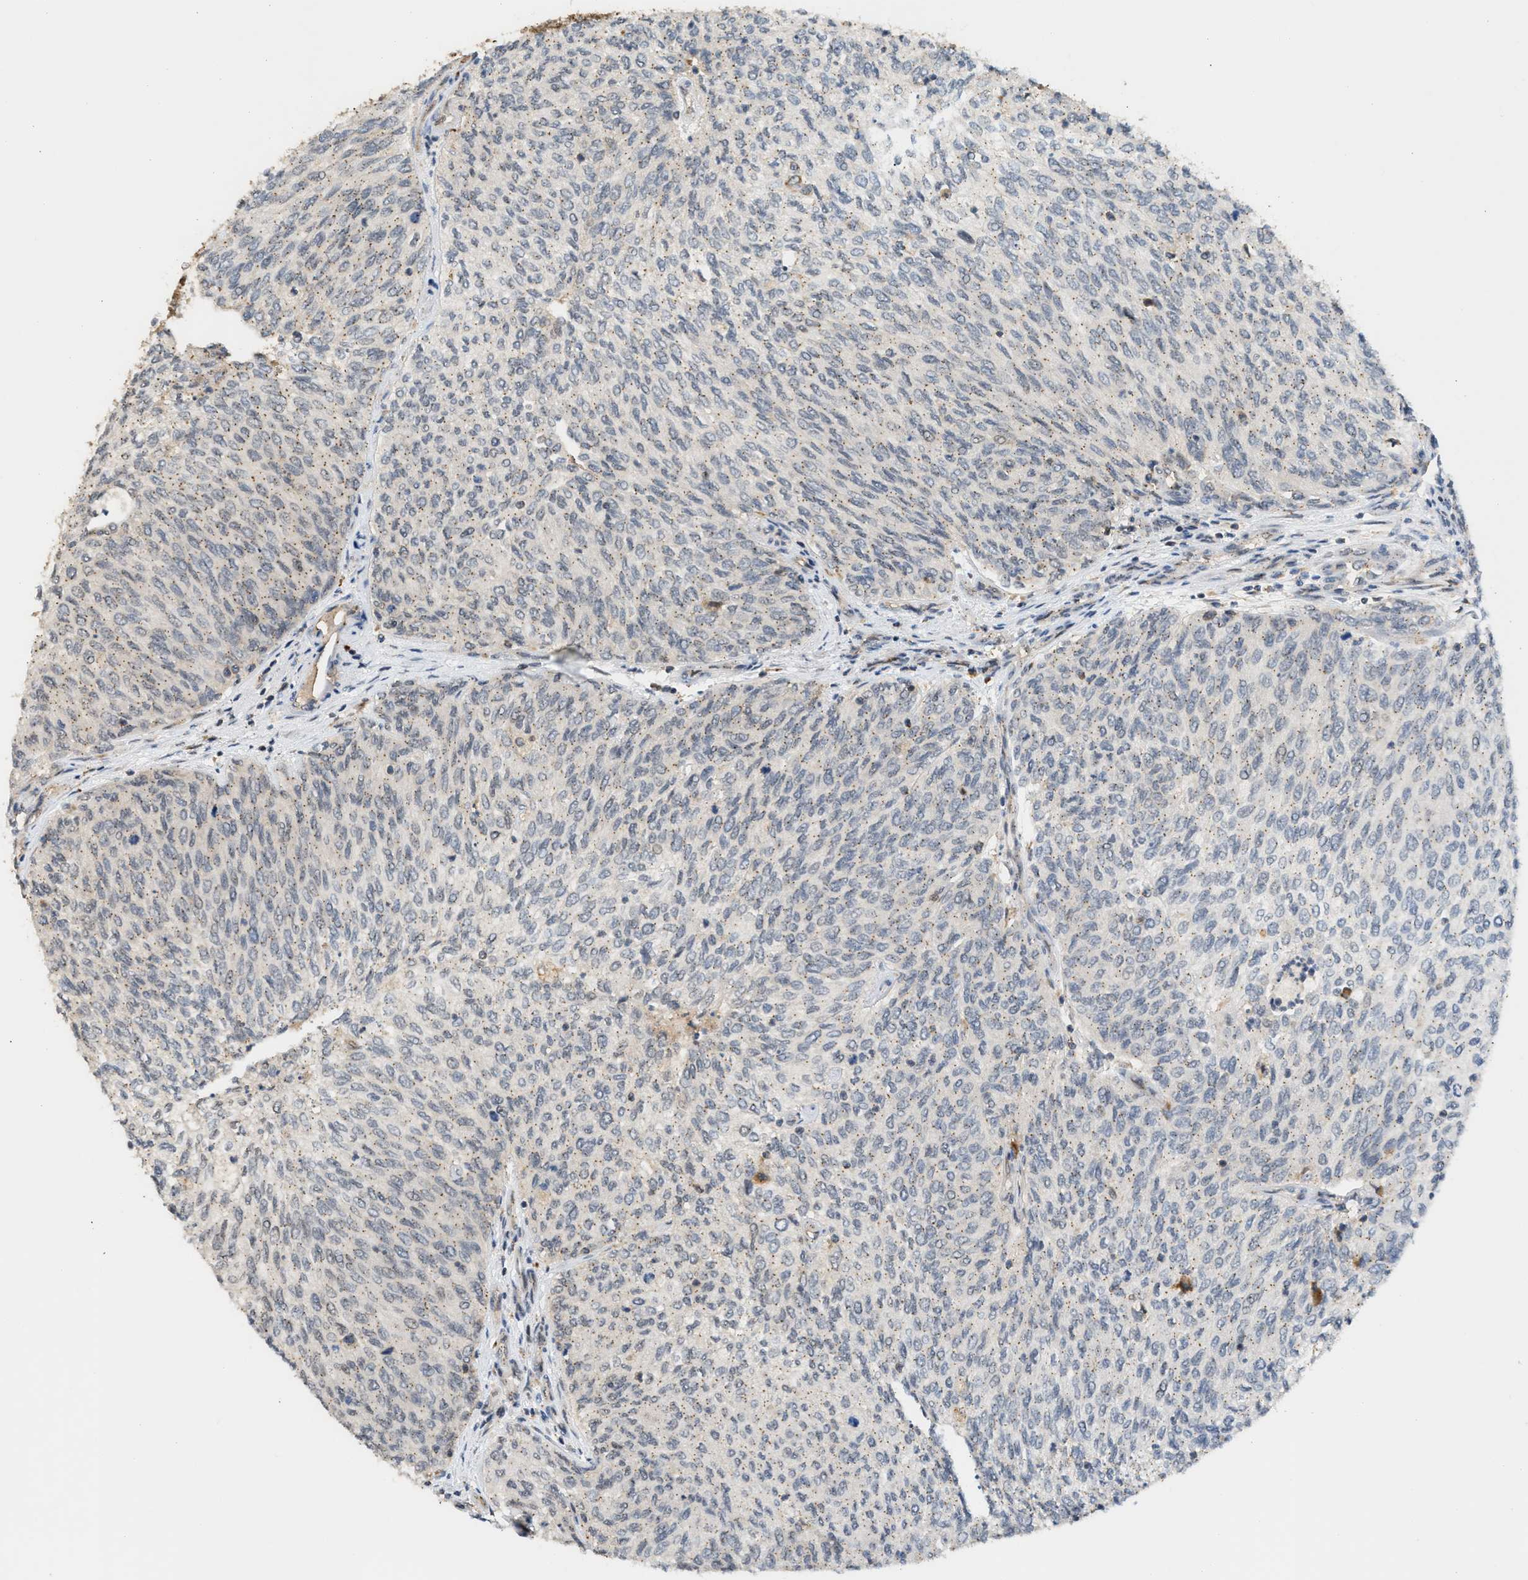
{"staining": {"intensity": "negative", "quantity": "none", "location": "none"}, "tissue": "urothelial cancer", "cell_type": "Tumor cells", "image_type": "cancer", "snomed": [{"axis": "morphology", "description": "Urothelial carcinoma, Low grade"}, {"axis": "topography", "description": "Urinary bladder"}], "caption": "This is an immunohistochemistry (IHC) micrograph of human urothelial cancer. There is no expression in tumor cells.", "gene": "MAP2K5", "patient": {"sex": "female", "age": 79}}